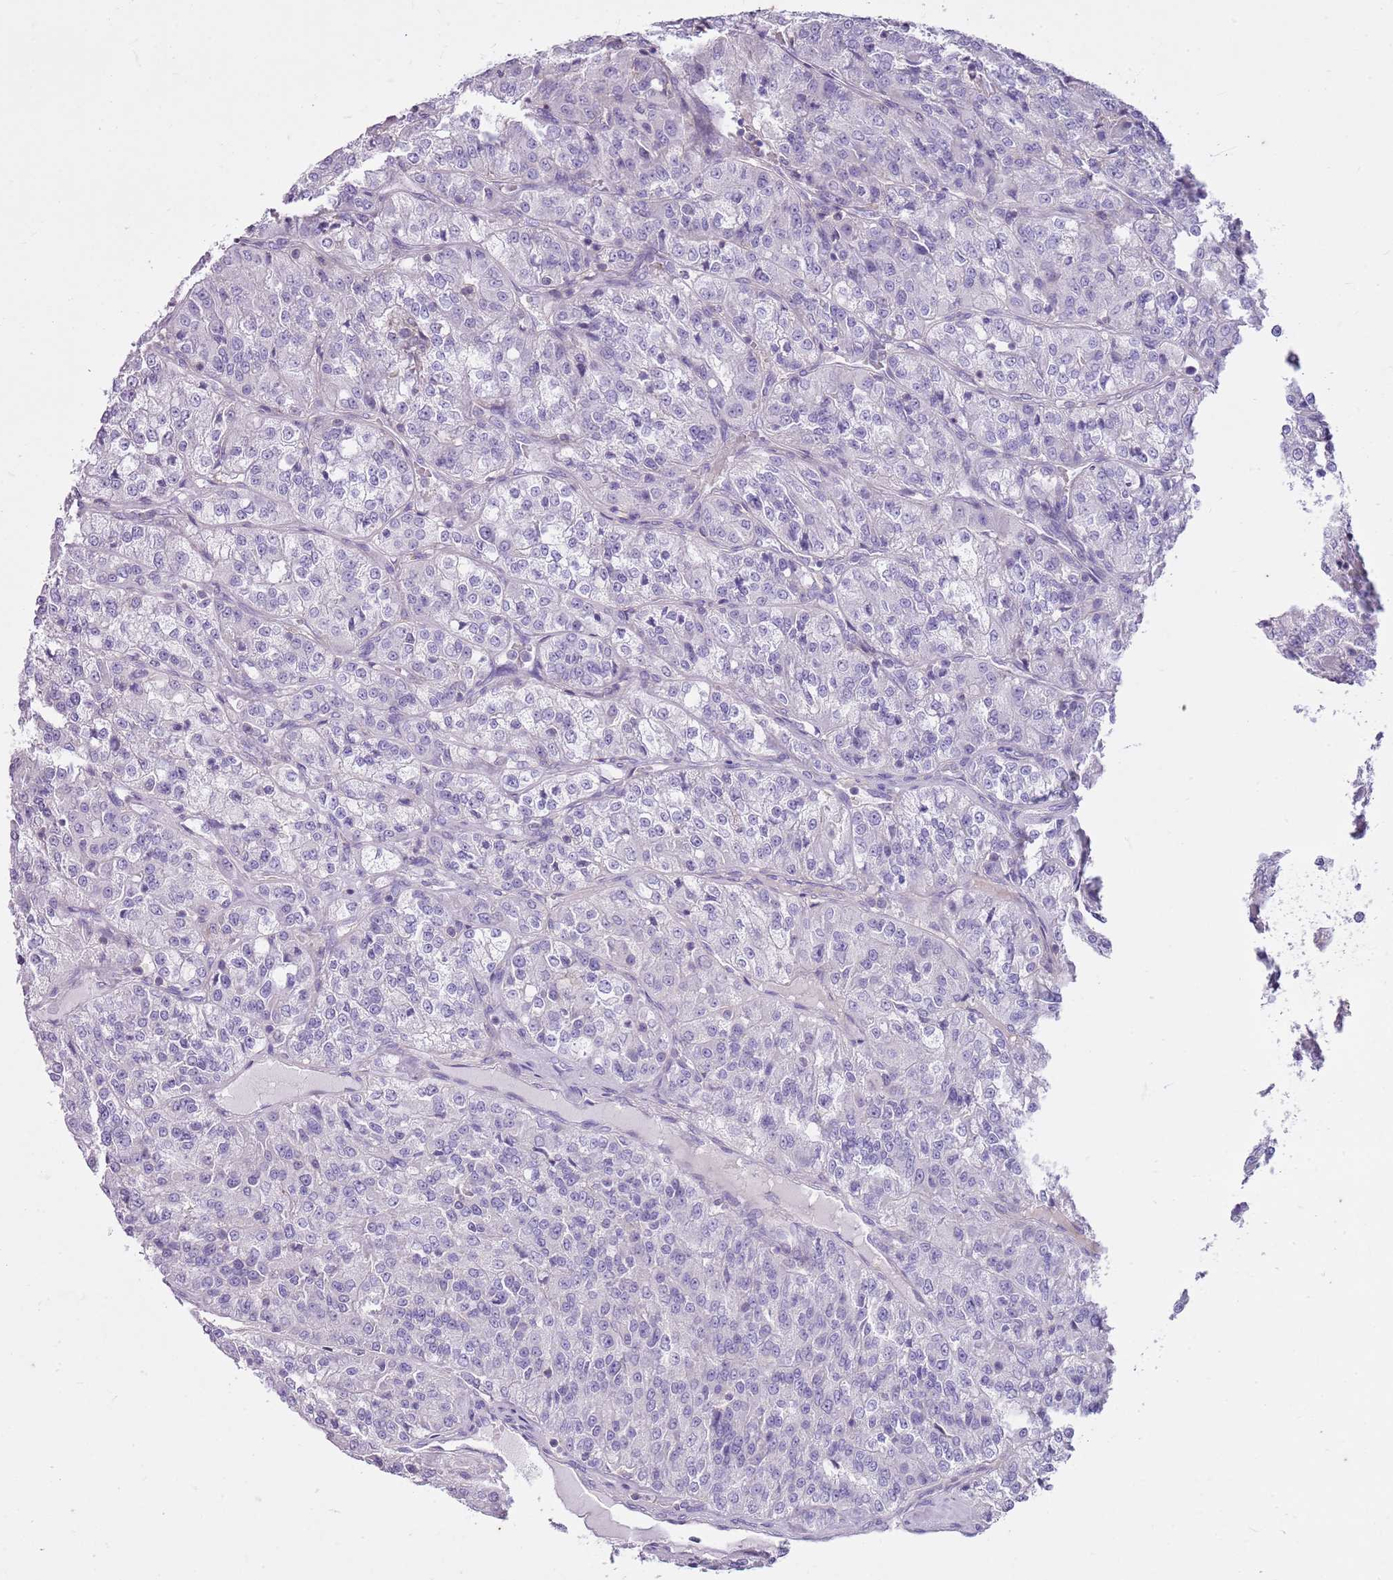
{"staining": {"intensity": "negative", "quantity": "none", "location": "none"}, "tissue": "renal cancer", "cell_type": "Tumor cells", "image_type": "cancer", "snomed": [{"axis": "morphology", "description": "Adenocarcinoma, NOS"}, {"axis": "topography", "description": "Kidney"}], "caption": "DAB immunohistochemical staining of human renal cancer (adenocarcinoma) exhibits no significant expression in tumor cells.", "gene": "CNPPD1", "patient": {"sex": "female", "age": 63}}